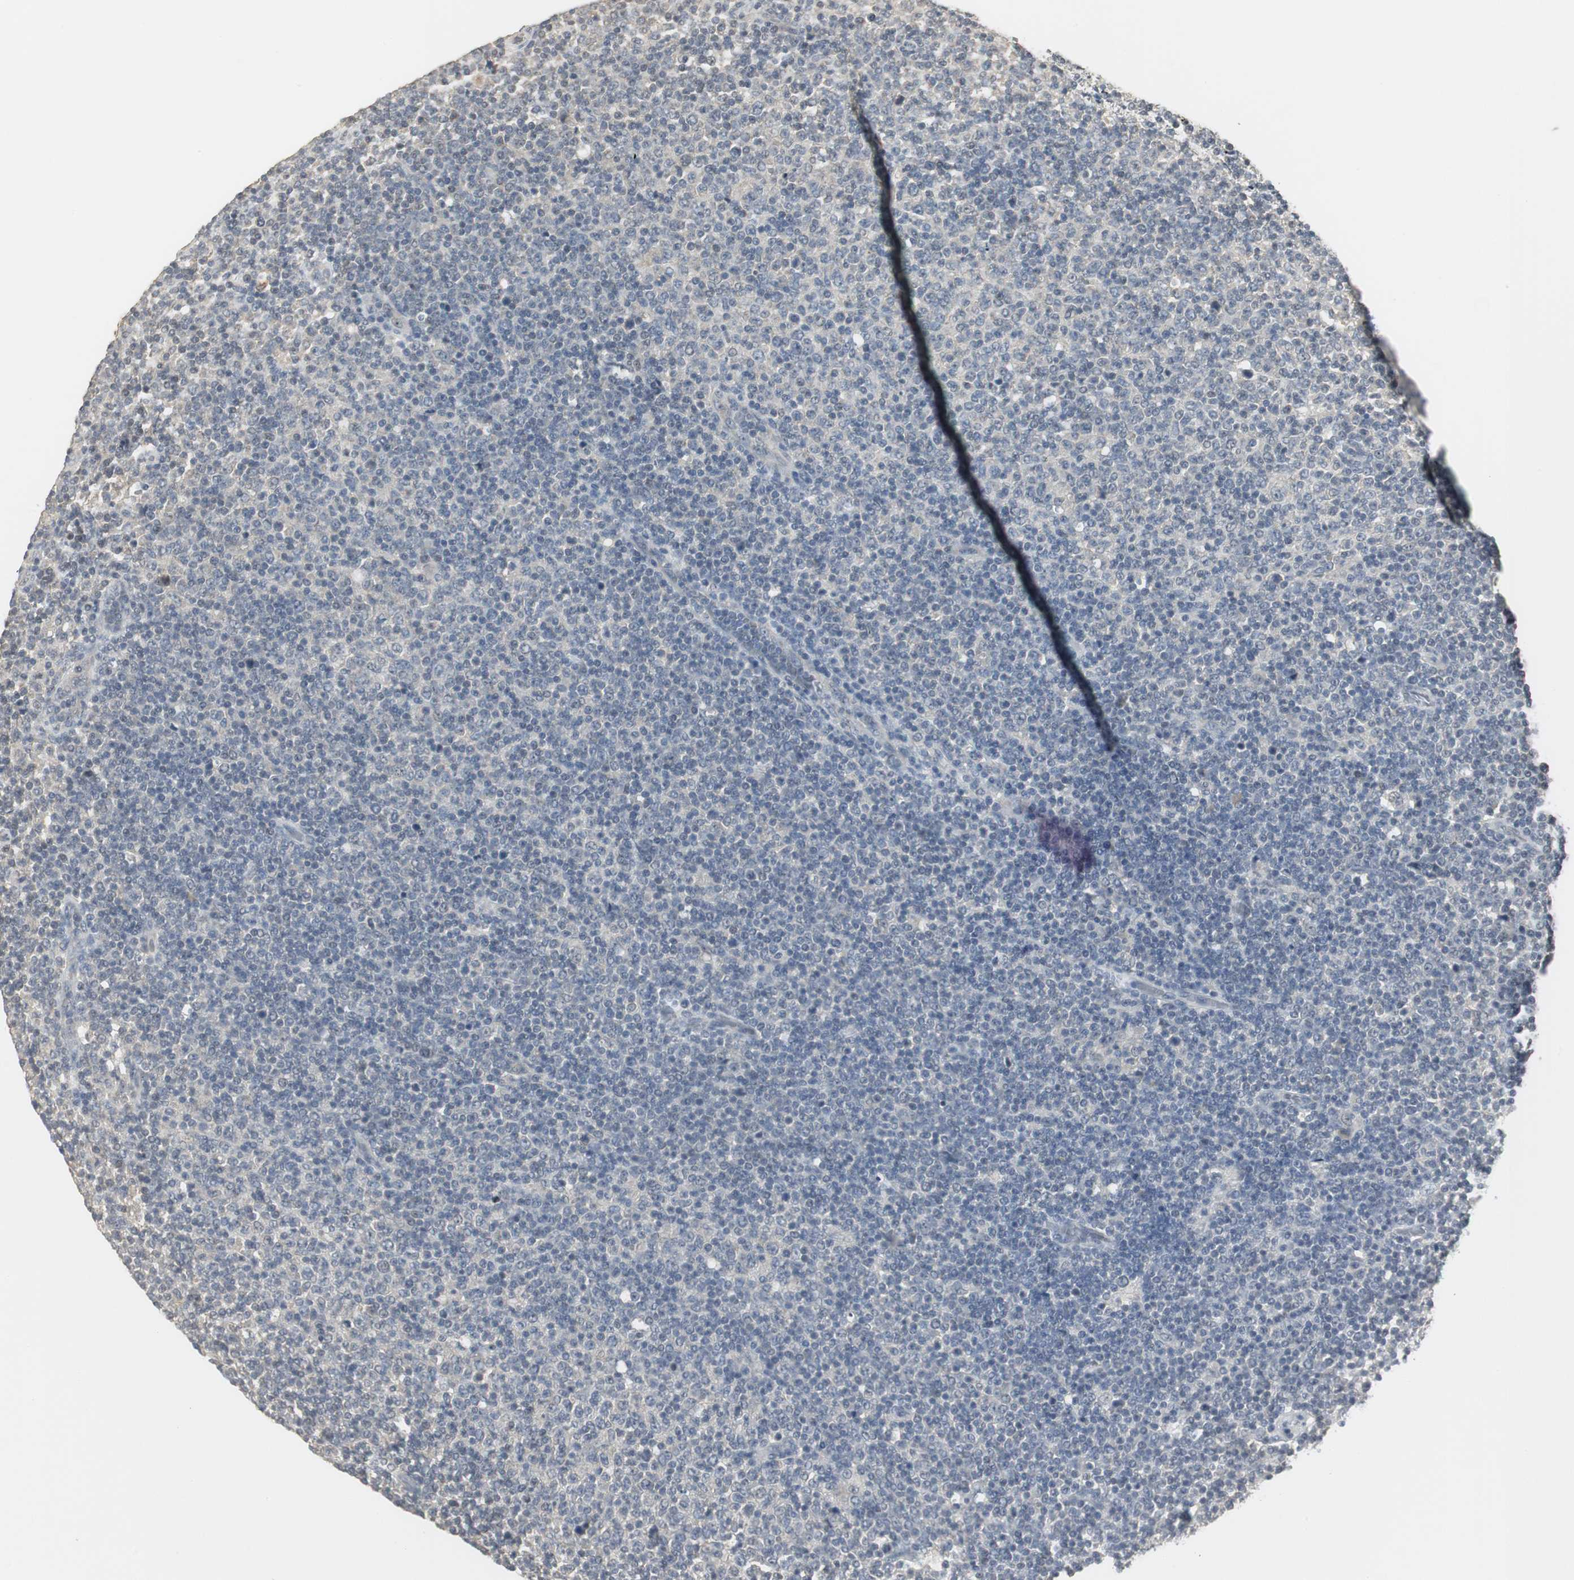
{"staining": {"intensity": "negative", "quantity": "none", "location": "none"}, "tissue": "lymphoma", "cell_type": "Tumor cells", "image_type": "cancer", "snomed": [{"axis": "morphology", "description": "Malignant lymphoma, non-Hodgkin's type, Low grade"}, {"axis": "topography", "description": "Lymph node"}], "caption": "Immunohistochemical staining of low-grade malignant lymphoma, non-Hodgkin's type exhibits no significant staining in tumor cells.", "gene": "ELOA", "patient": {"sex": "male", "age": 70}}